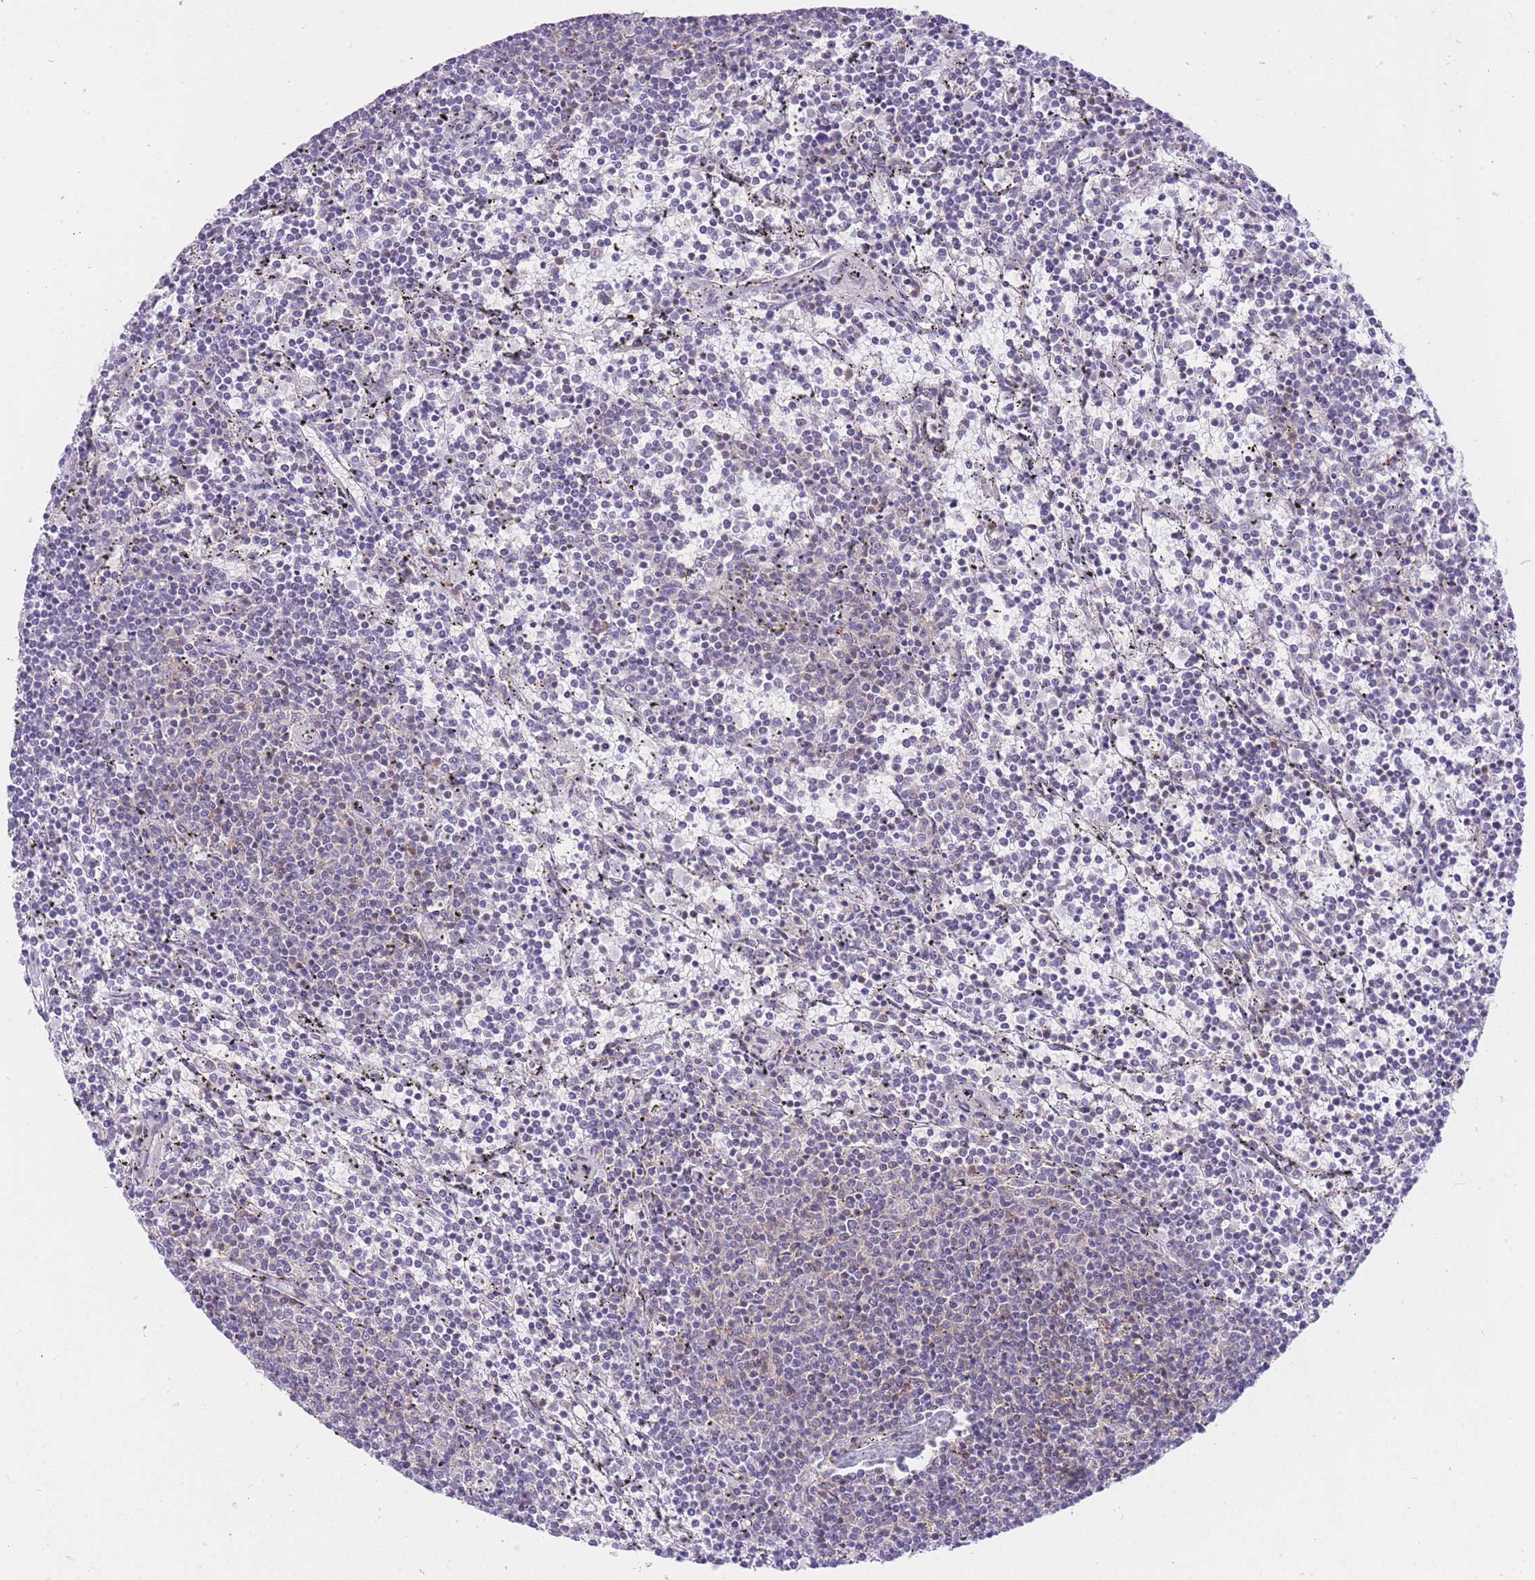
{"staining": {"intensity": "negative", "quantity": "none", "location": "none"}, "tissue": "lymphoma", "cell_type": "Tumor cells", "image_type": "cancer", "snomed": [{"axis": "morphology", "description": "Malignant lymphoma, non-Hodgkin's type, Low grade"}, {"axis": "topography", "description": "Spleen"}], "caption": "Human lymphoma stained for a protein using immunohistochemistry shows no positivity in tumor cells.", "gene": "STK39", "patient": {"sex": "female", "age": 50}}